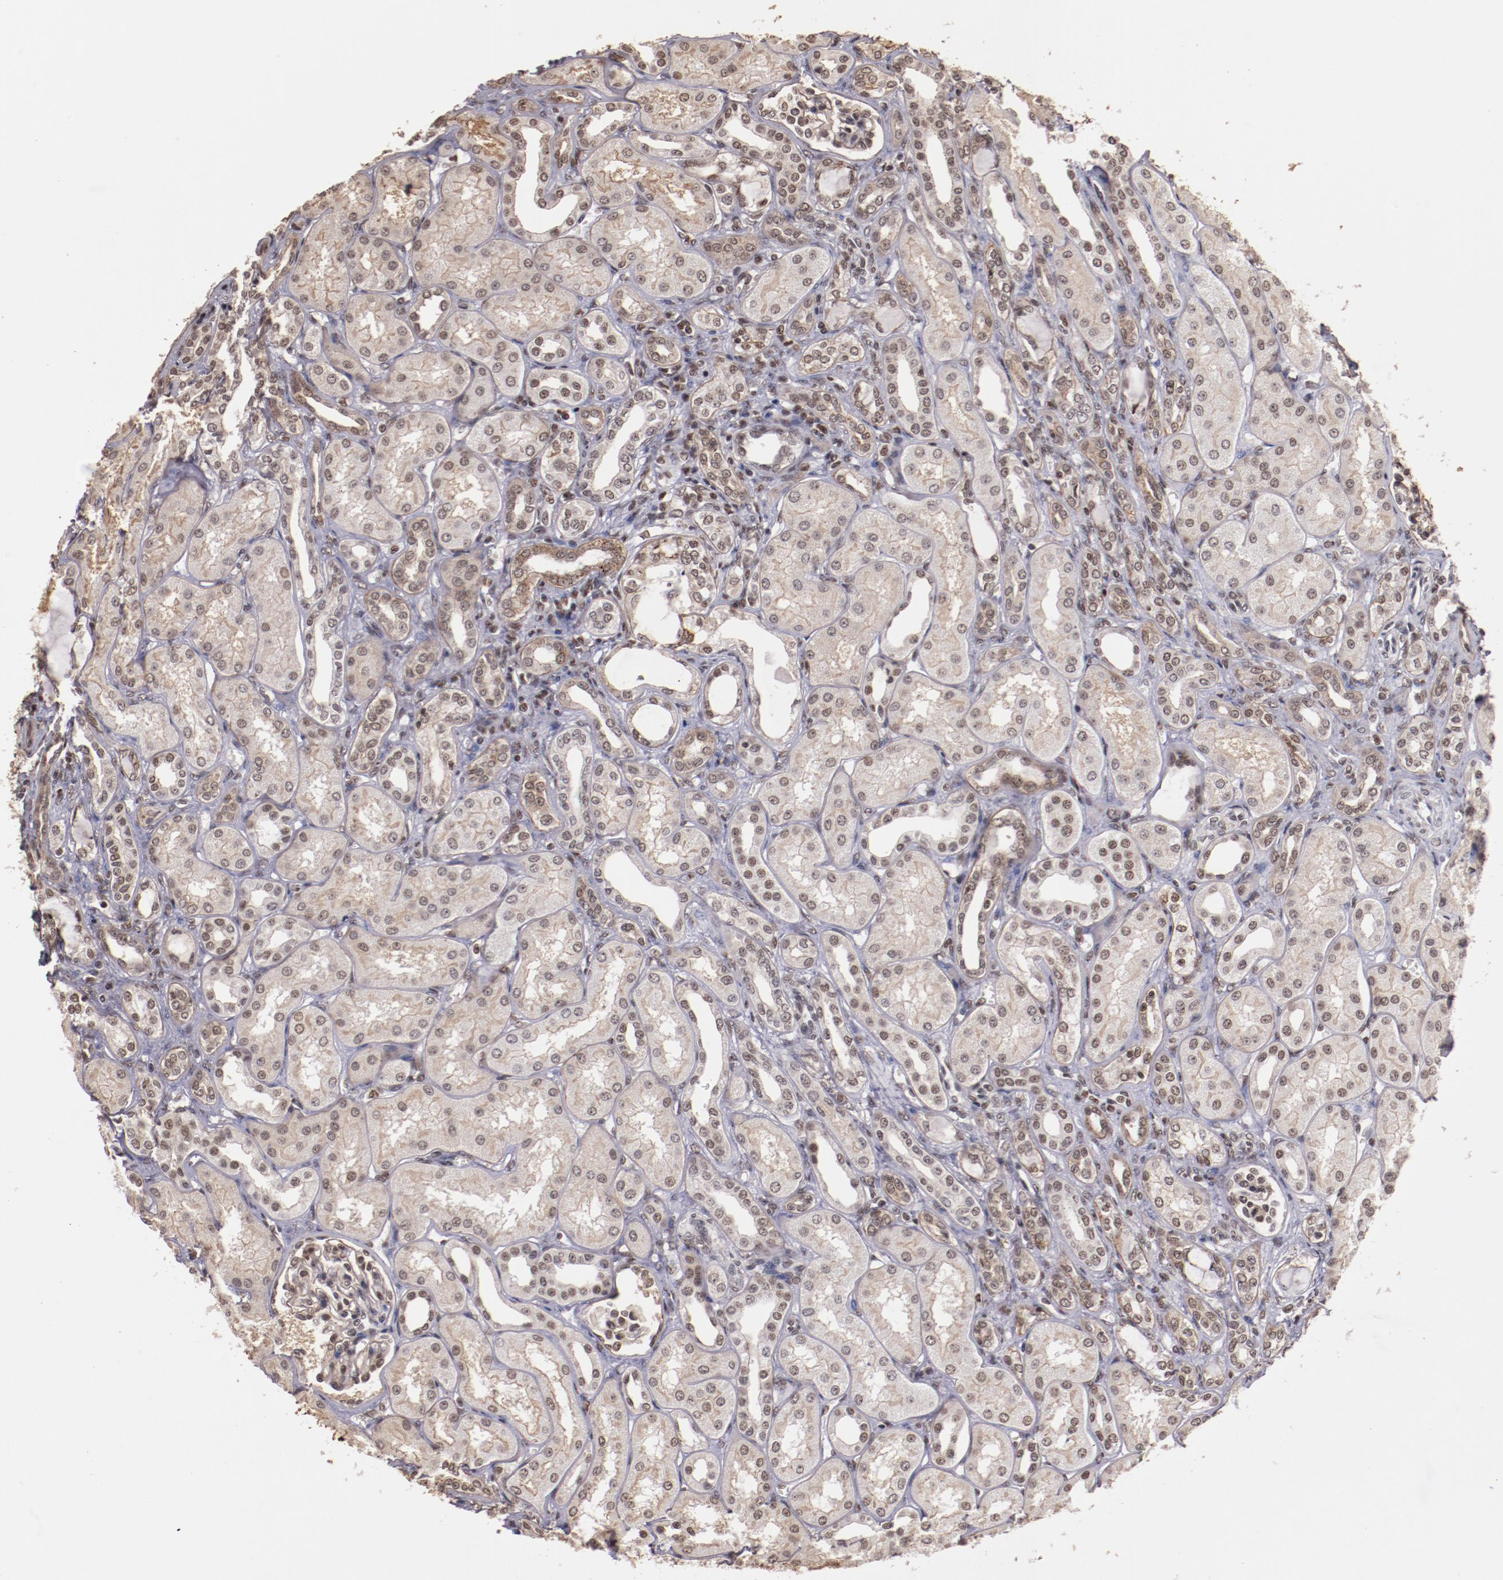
{"staining": {"intensity": "moderate", "quantity": "25%-75%", "location": "nuclear"}, "tissue": "kidney", "cell_type": "Cells in glomeruli", "image_type": "normal", "snomed": [{"axis": "morphology", "description": "Normal tissue, NOS"}, {"axis": "topography", "description": "Kidney"}], "caption": "Benign kidney exhibits moderate nuclear expression in about 25%-75% of cells in glomeruli, visualized by immunohistochemistry.", "gene": "STAG2", "patient": {"sex": "male", "age": 7}}